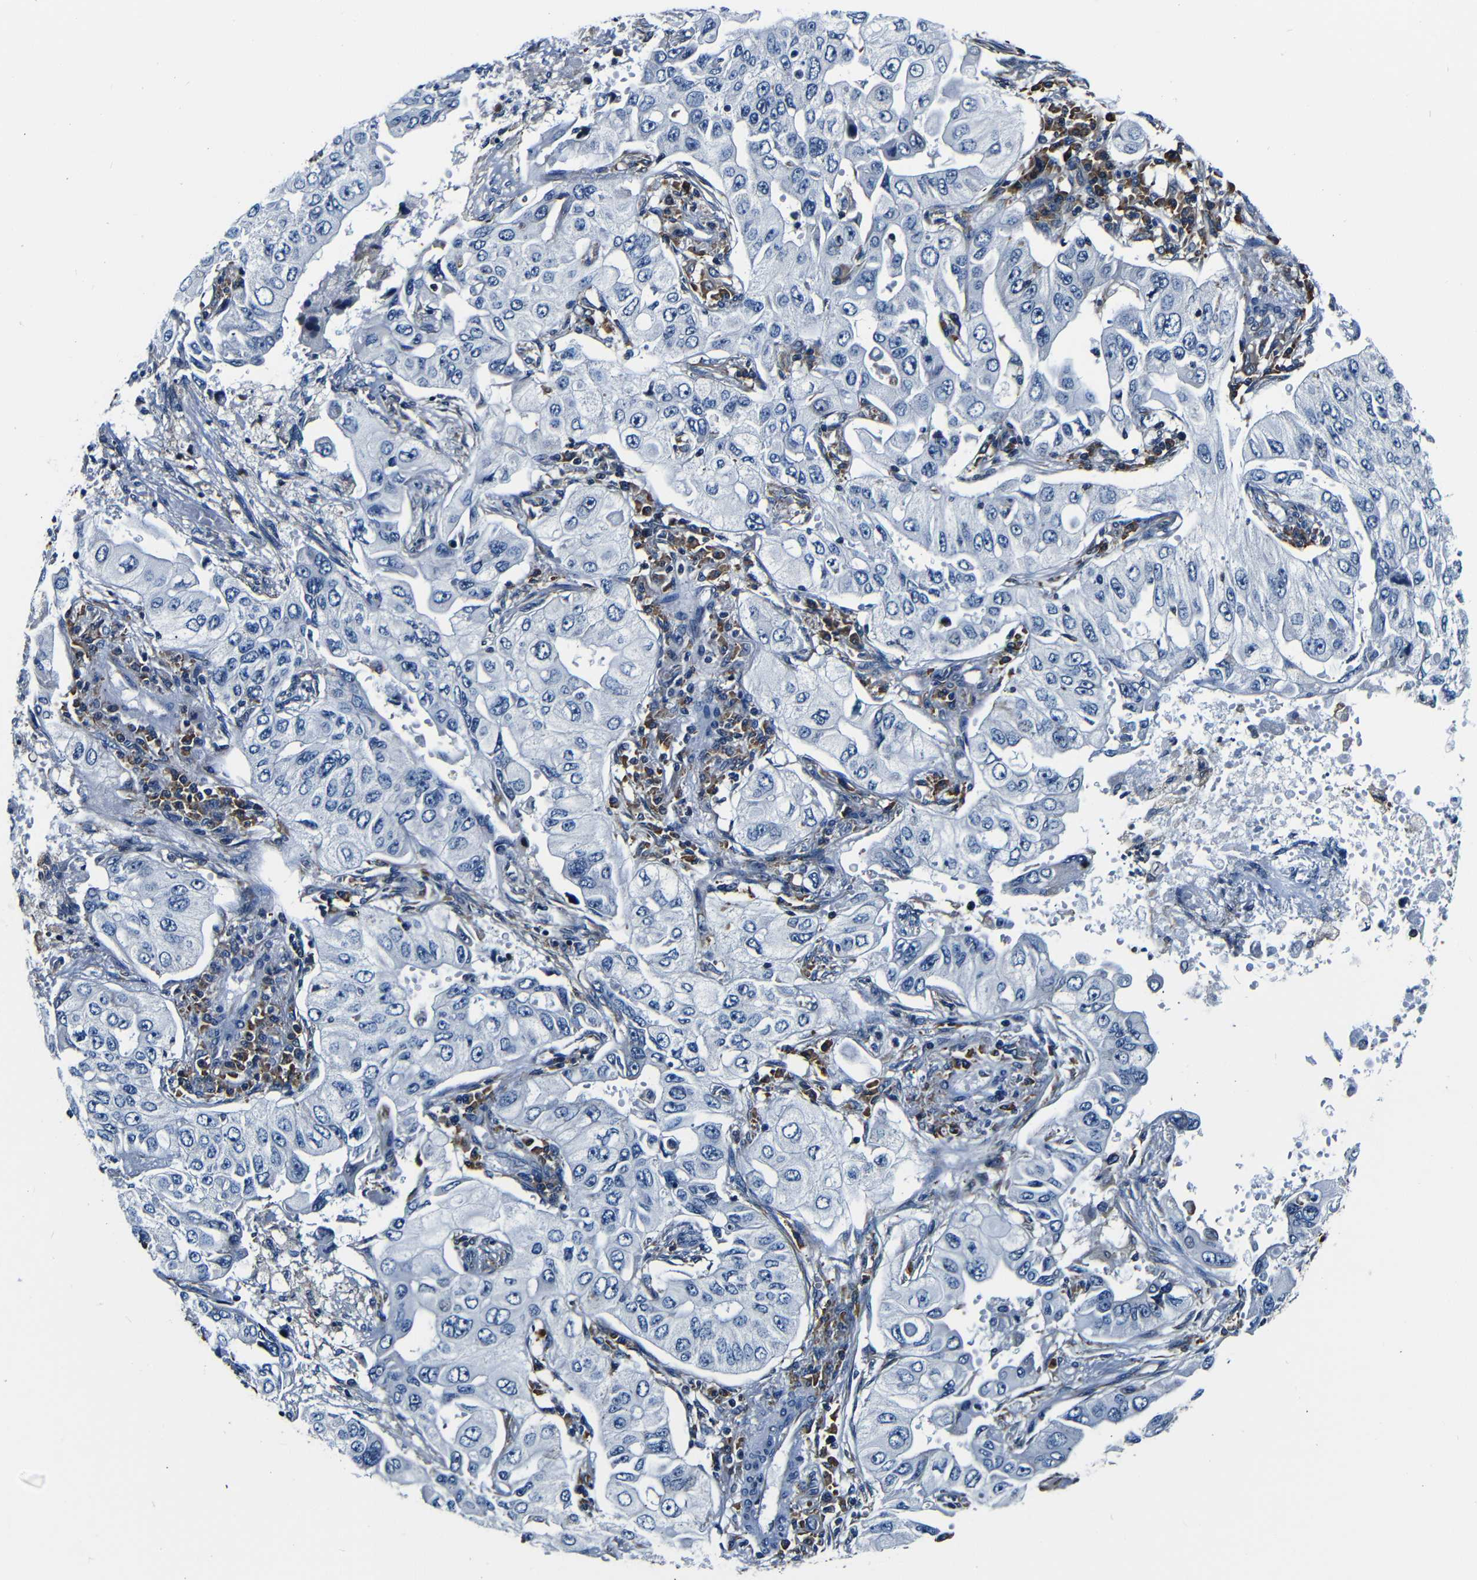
{"staining": {"intensity": "negative", "quantity": "none", "location": "none"}, "tissue": "lung cancer", "cell_type": "Tumor cells", "image_type": "cancer", "snomed": [{"axis": "morphology", "description": "Adenocarcinoma, NOS"}, {"axis": "topography", "description": "Lung"}], "caption": "Lung adenocarcinoma was stained to show a protein in brown. There is no significant positivity in tumor cells.", "gene": "NCBP3", "patient": {"sex": "male", "age": 84}}